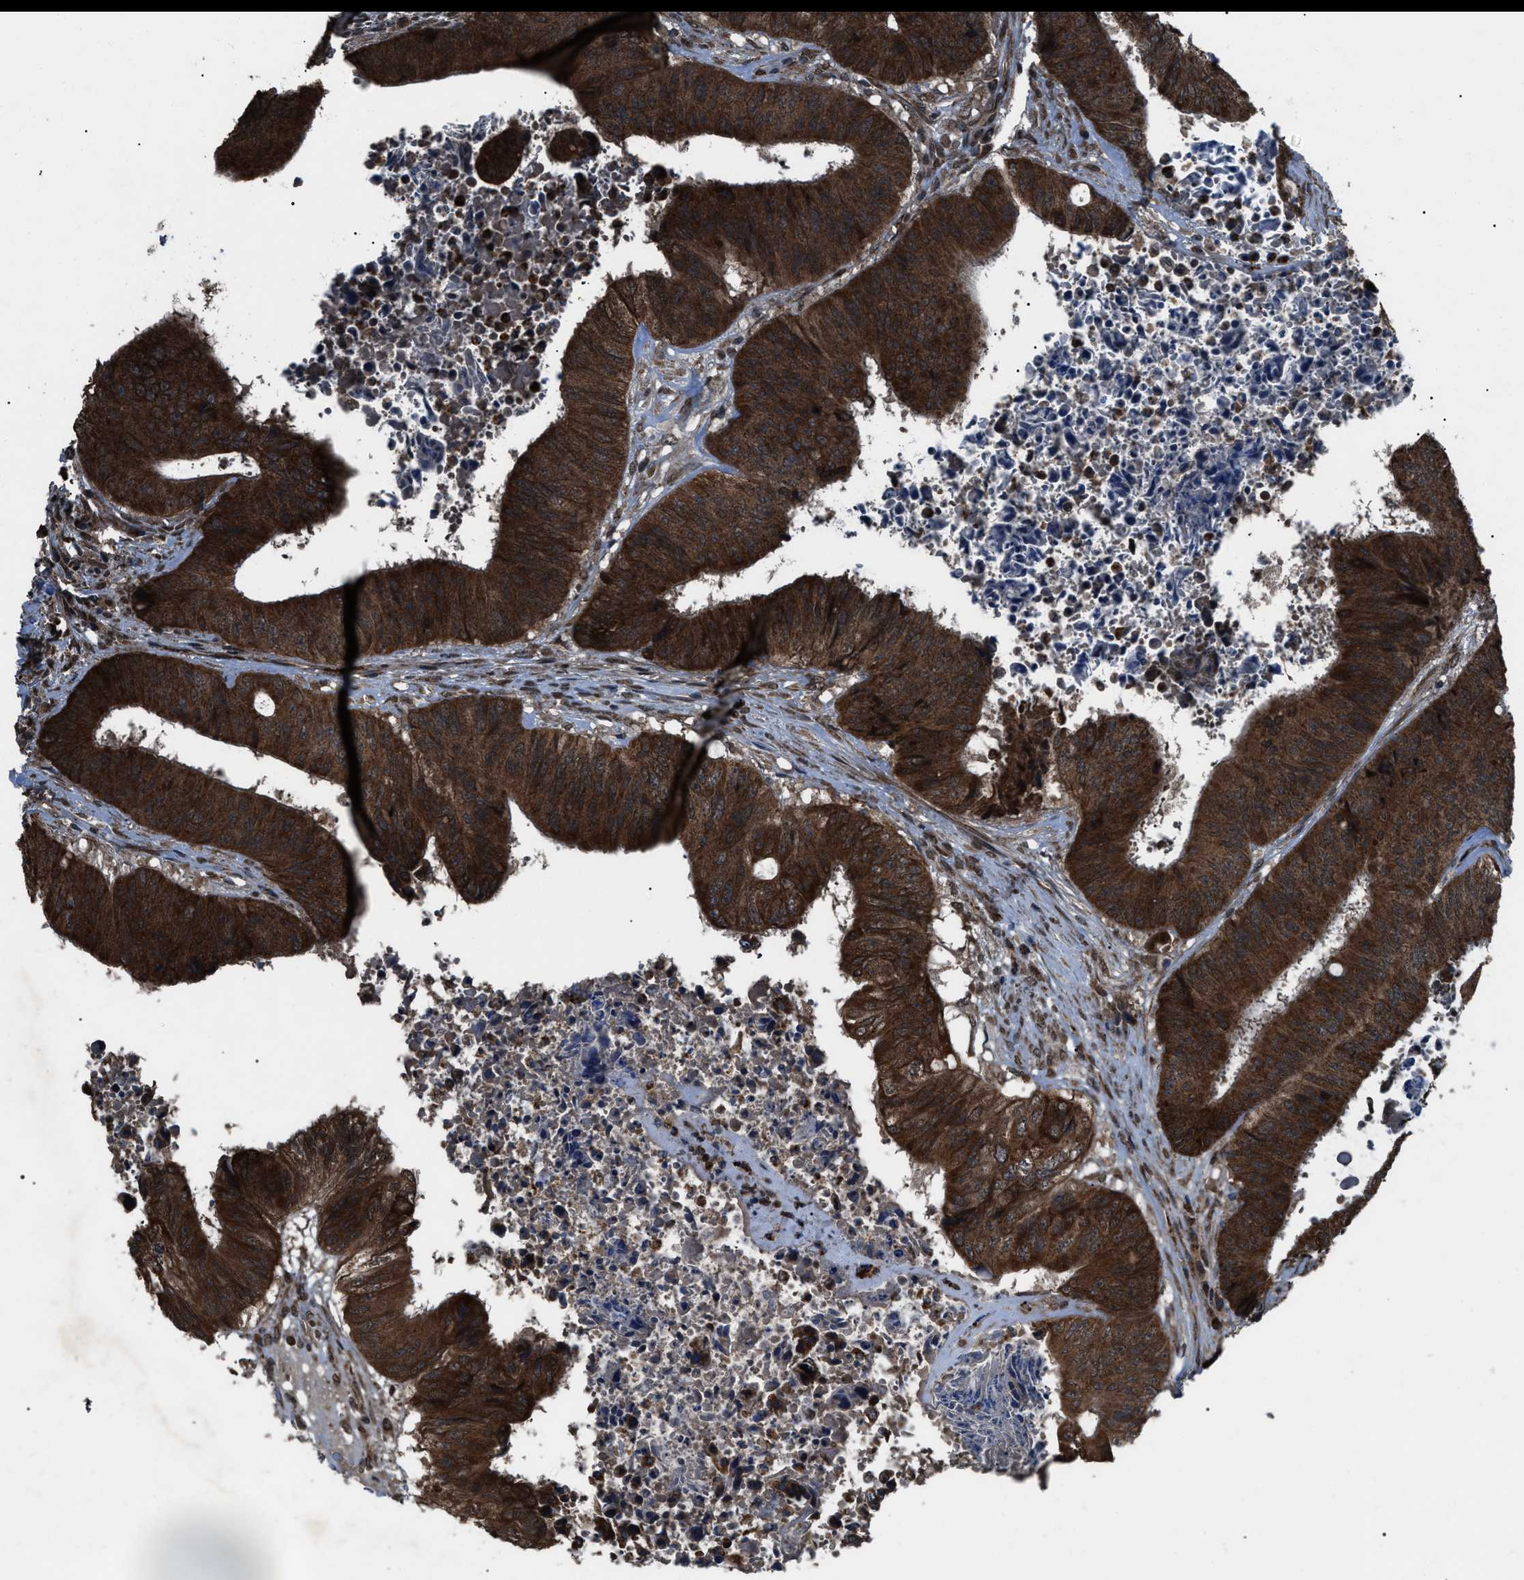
{"staining": {"intensity": "strong", "quantity": ">75%", "location": "cytoplasmic/membranous"}, "tissue": "colorectal cancer", "cell_type": "Tumor cells", "image_type": "cancer", "snomed": [{"axis": "morphology", "description": "Adenocarcinoma, NOS"}, {"axis": "topography", "description": "Rectum"}], "caption": "IHC of colorectal adenocarcinoma demonstrates high levels of strong cytoplasmic/membranous expression in approximately >75% of tumor cells.", "gene": "ZFAND2A", "patient": {"sex": "male", "age": 72}}